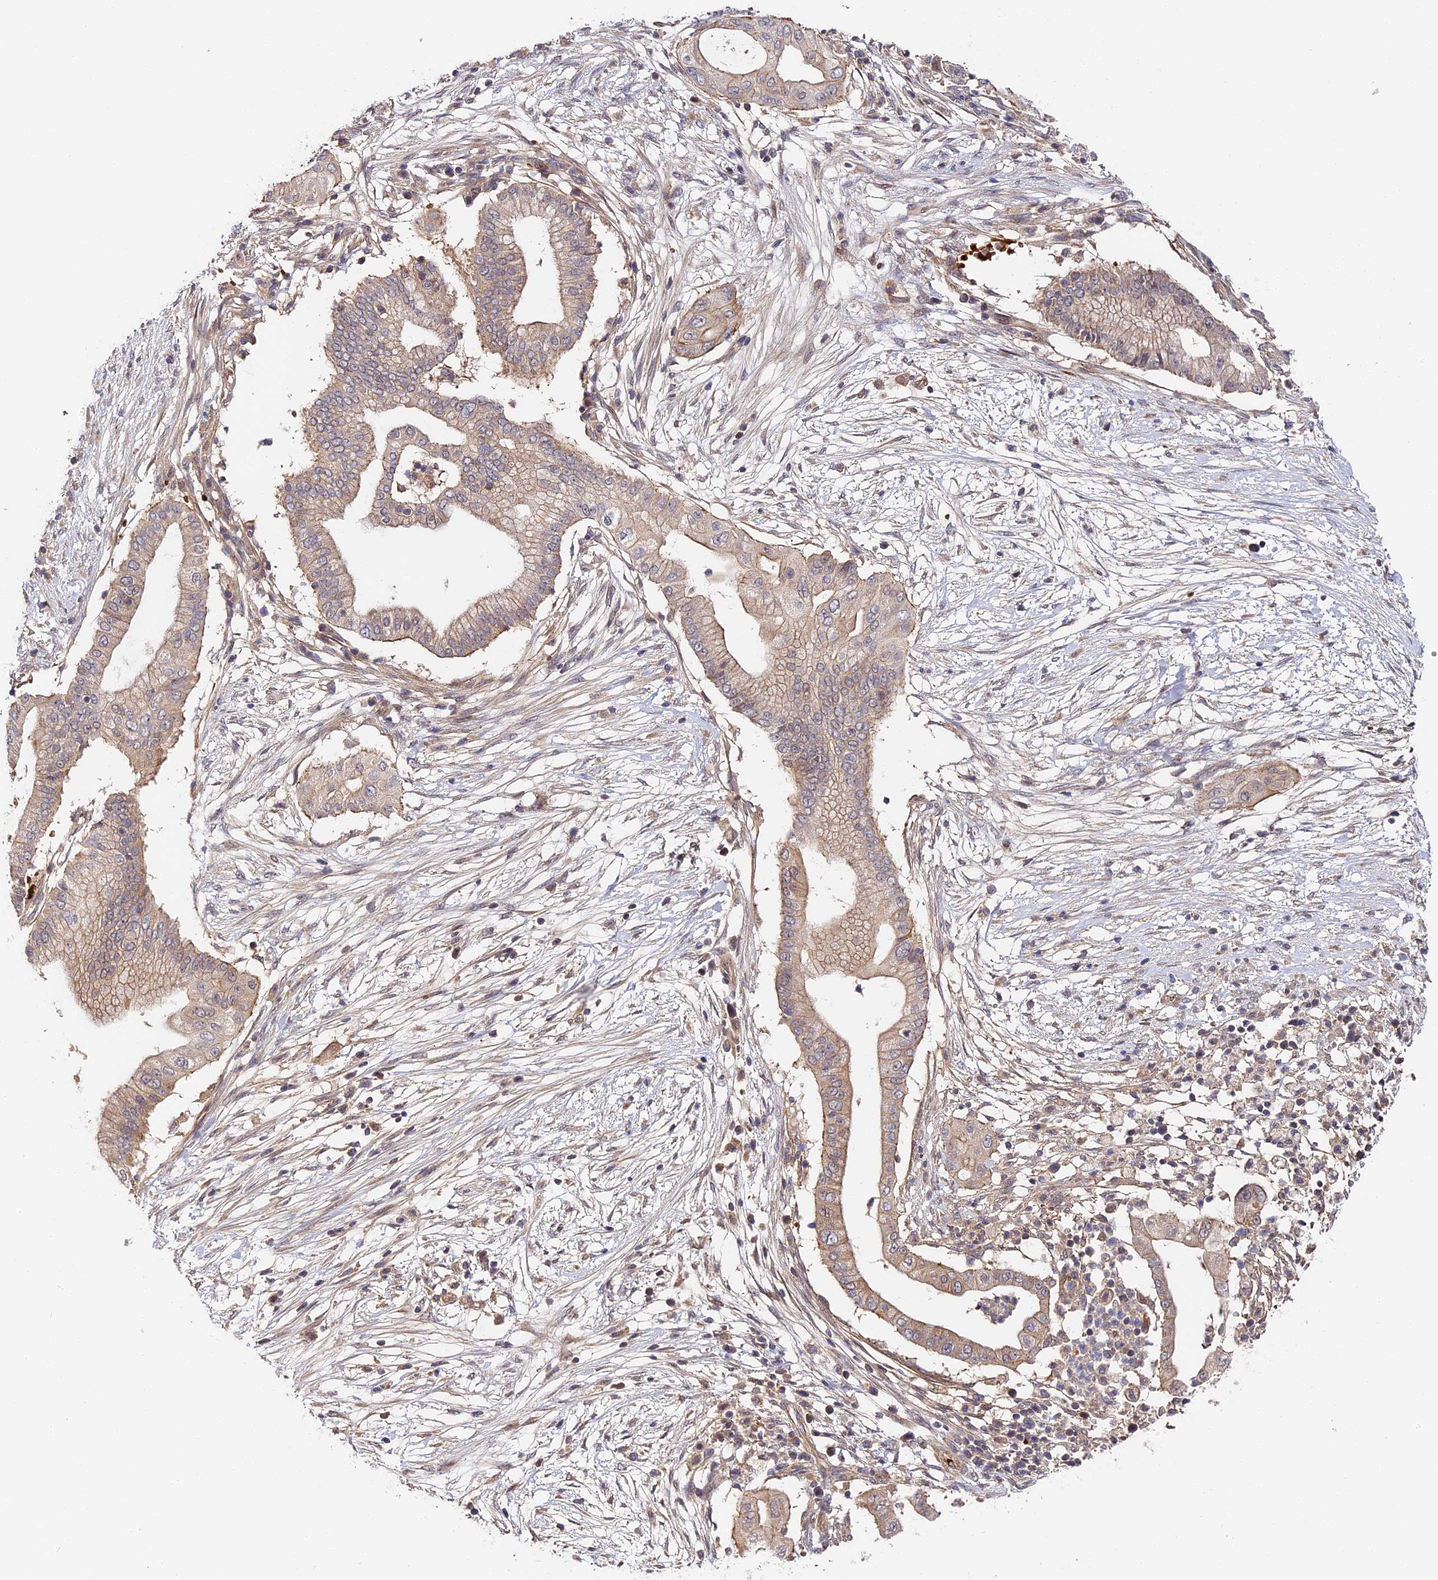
{"staining": {"intensity": "weak", "quantity": ">75%", "location": "cytoplasmic/membranous"}, "tissue": "pancreatic cancer", "cell_type": "Tumor cells", "image_type": "cancer", "snomed": [{"axis": "morphology", "description": "Adenocarcinoma, NOS"}, {"axis": "topography", "description": "Pancreas"}], "caption": "IHC of human pancreatic adenocarcinoma shows low levels of weak cytoplasmic/membranous staining in about >75% of tumor cells.", "gene": "MISP3", "patient": {"sex": "male", "age": 68}}